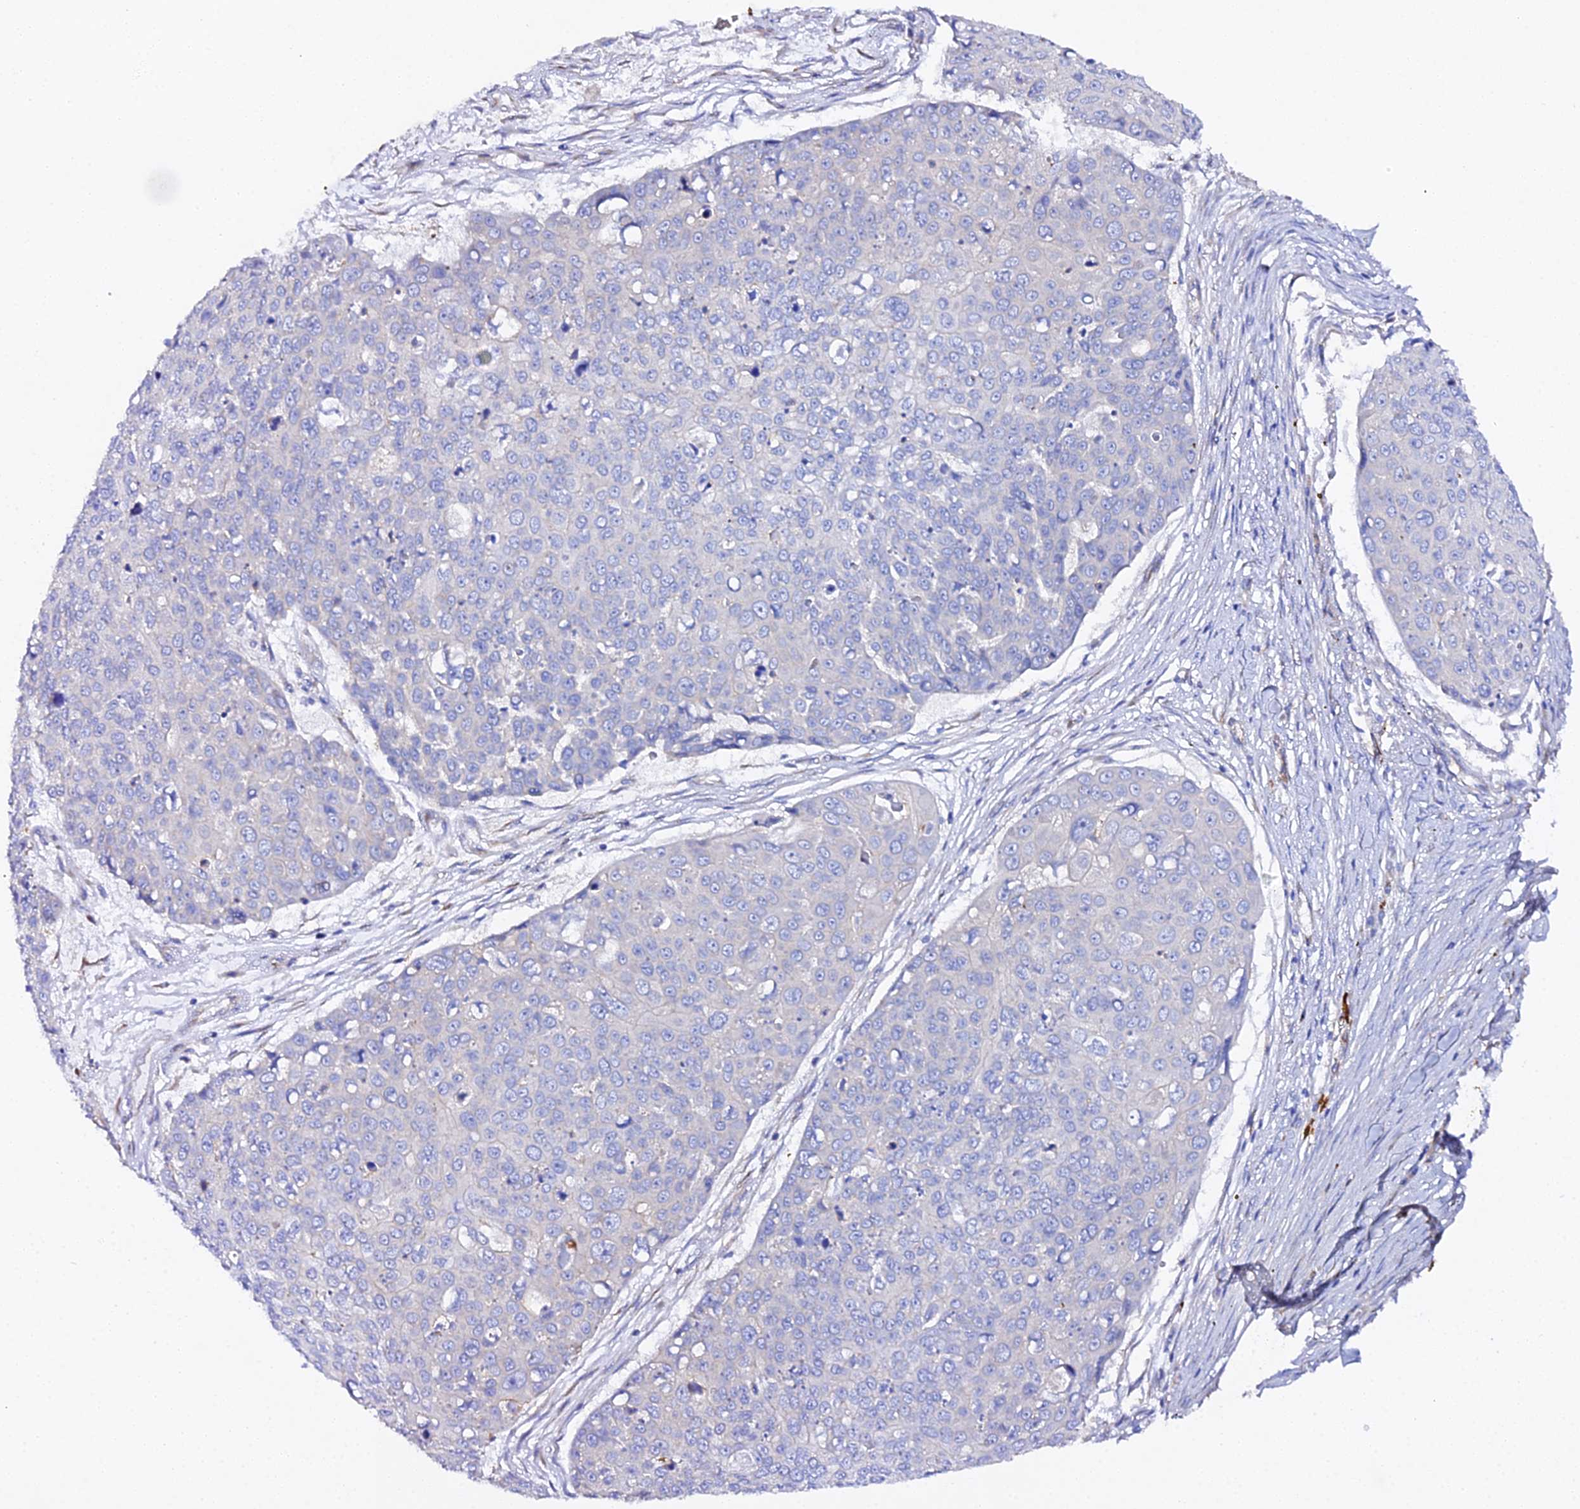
{"staining": {"intensity": "negative", "quantity": "none", "location": "none"}, "tissue": "skin cancer", "cell_type": "Tumor cells", "image_type": "cancer", "snomed": [{"axis": "morphology", "description": "Squamous cell carcinoma, NOS"}, {"axis": "topography", "description": "Skin"}], "caption": "The photomicrograph displays no staining of tumor cells in skin cancer (squamous cell carcinoma).", "gene": "CFAP45", "patient": {"sex": "male", "age": 71}}